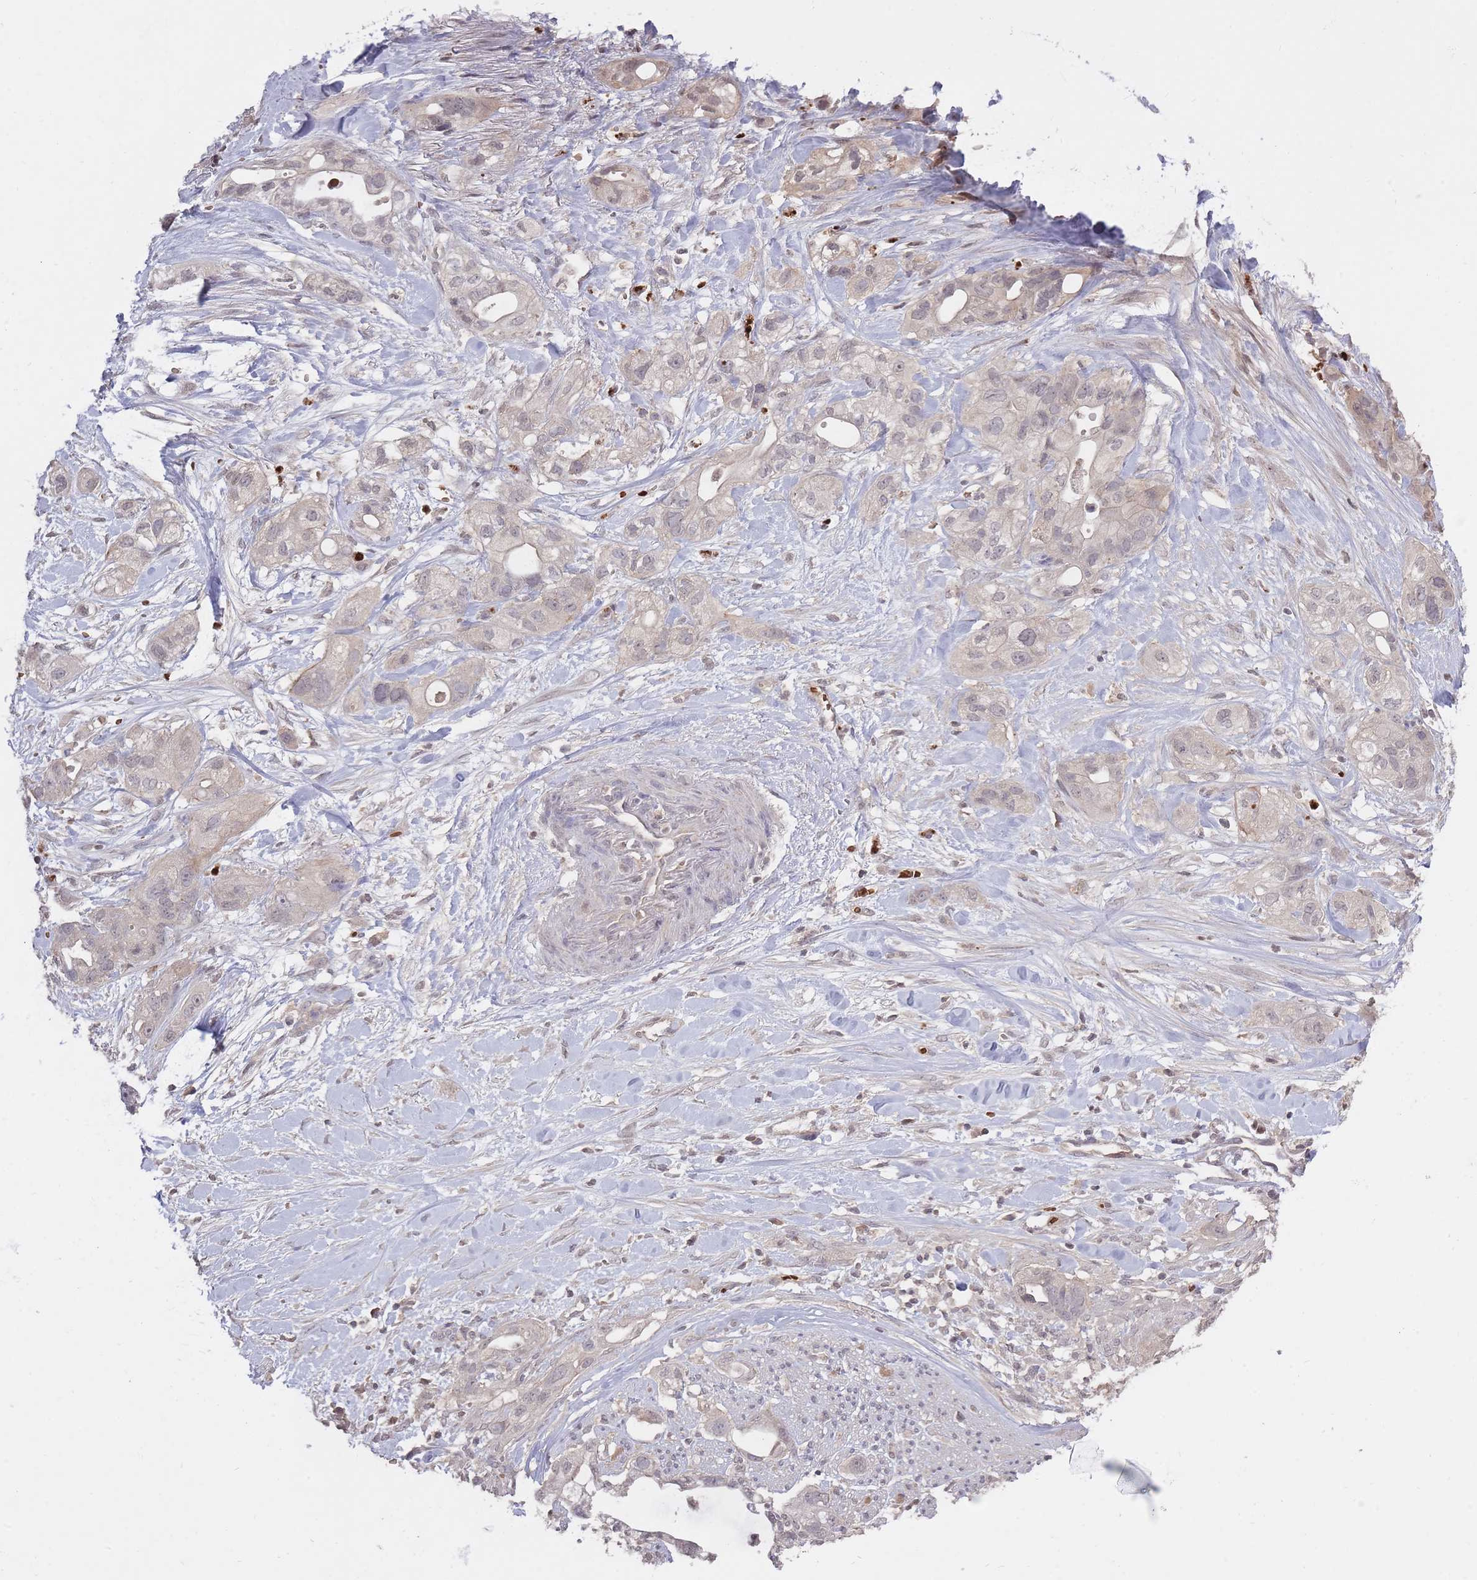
{"staining": {"intensity": "negative", "quantity": "none", "location": "none"}, "tissue": "pancreatic cancer", "cell_type": "Tumor cells", "image_type": "cancer", "snomed": [{"axis": "morphology", "description": "Adenocarcinoma, NOS"}, {"axis": "topography", "description": "Pancreas"}], "caption": "IHC photomicrograph of neoplastic tissue: human pancreatic cancer (adenocarcinoma) stained with DAB (3,3'-diaminobenzidine) exhibits no significant protein expression in tumor cells.", "gene": "ADCYAP1R1", "patient": {"sex": "male", "age": 44}}